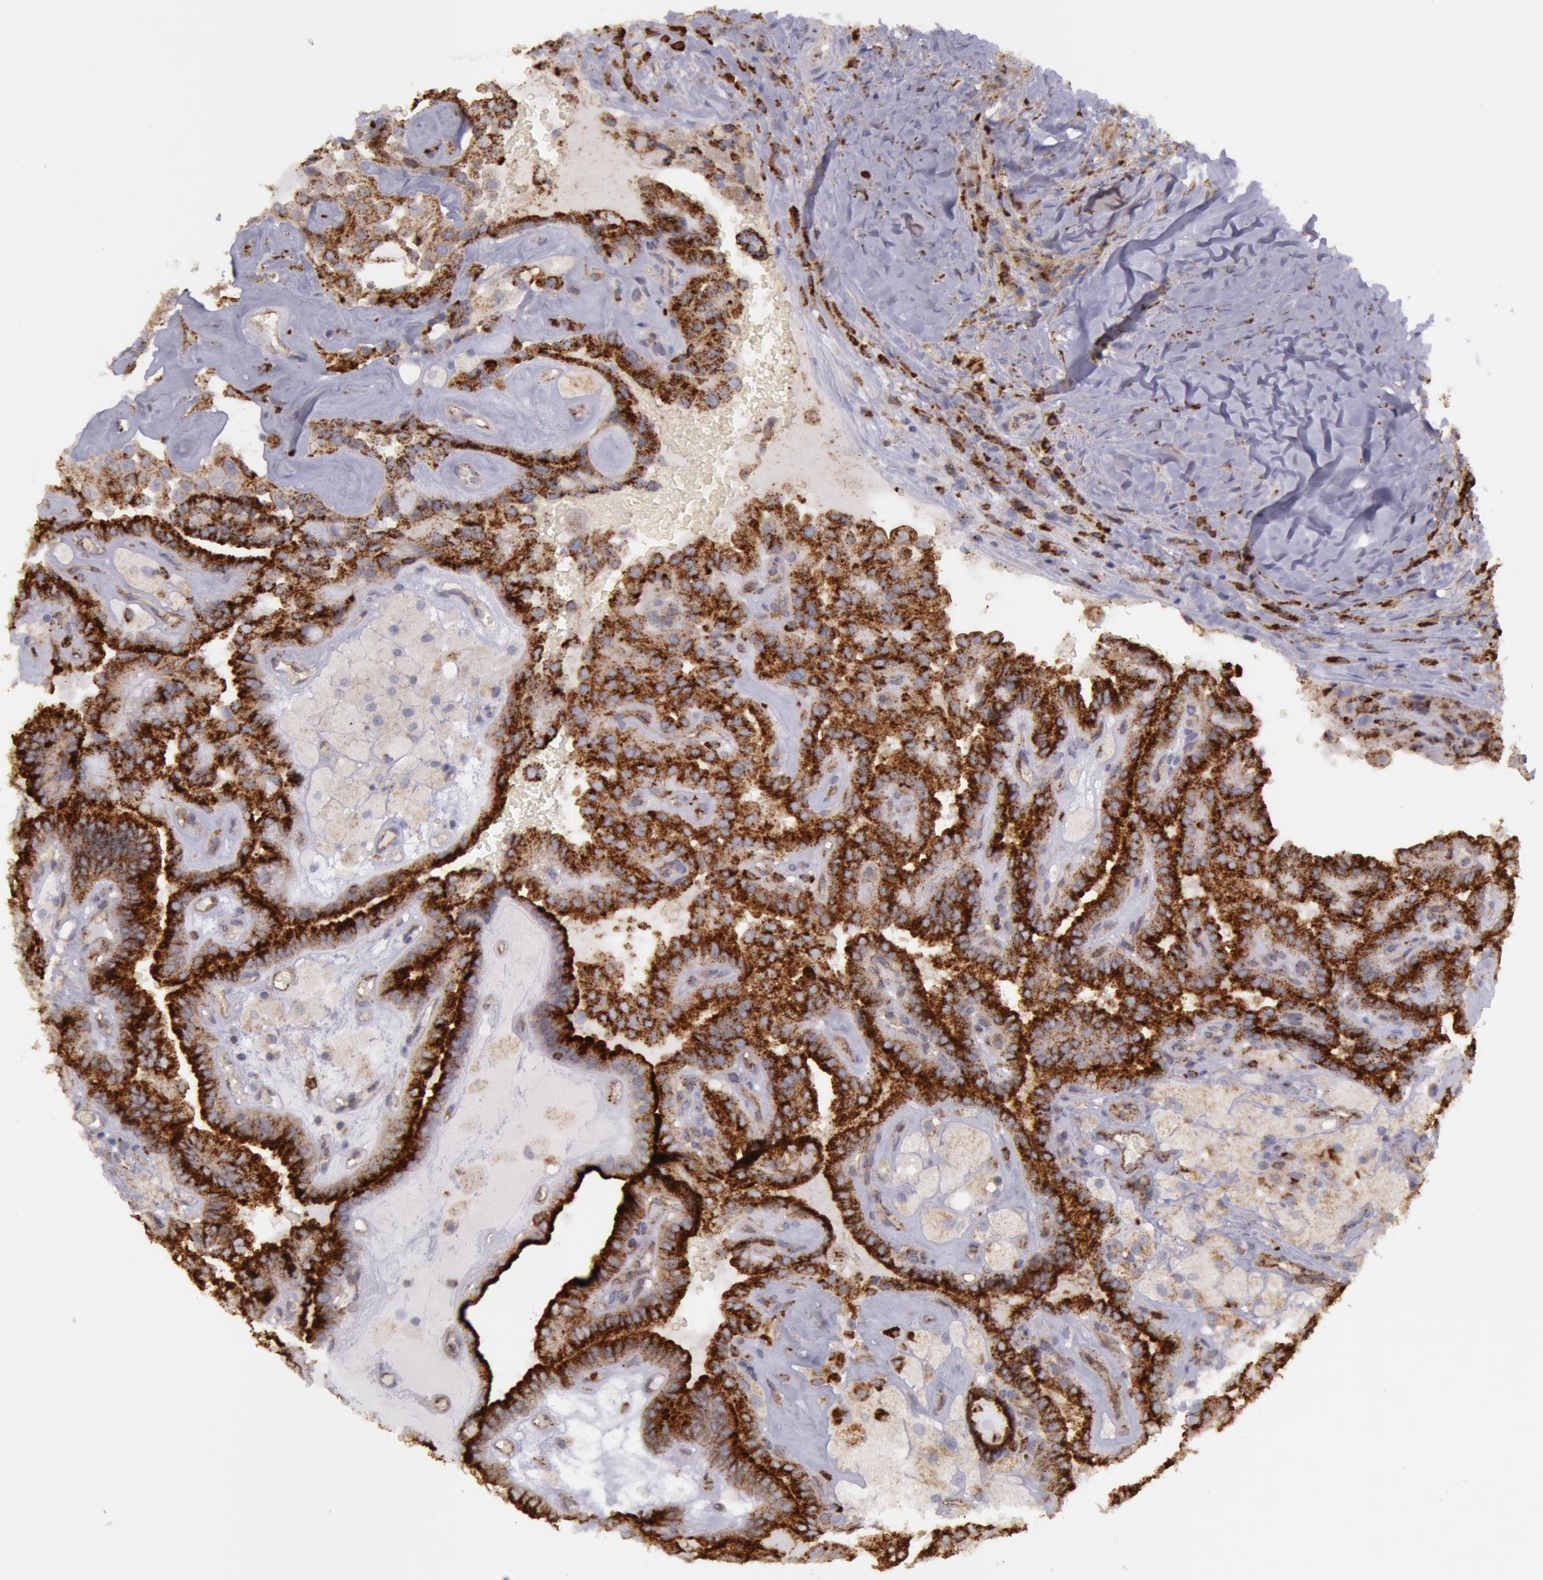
{"staining": {"intensity": "strong", "quantity": ">75%", "location": "cytoplasmic/membranous"}, "tissue": "thyroid cancer", "cell_type": "Tumor cells", "image_type": "cancer", "snomed": [{"axis": "morphology", "description": "Papillary adenocarcinoma, NOS"}, {"axis": "topography", "description": "Thyroid gland"}], "caption": "IHC histopathology image of papillary adenocarcinoma (thyroid) stained for a protein (brown), which reveals high levels of strong cytoplasmic/membranous positivity in about >75% of tumor cells.", "gene": "FLOT2", "patient": {"sex": "male", "age": 87}}